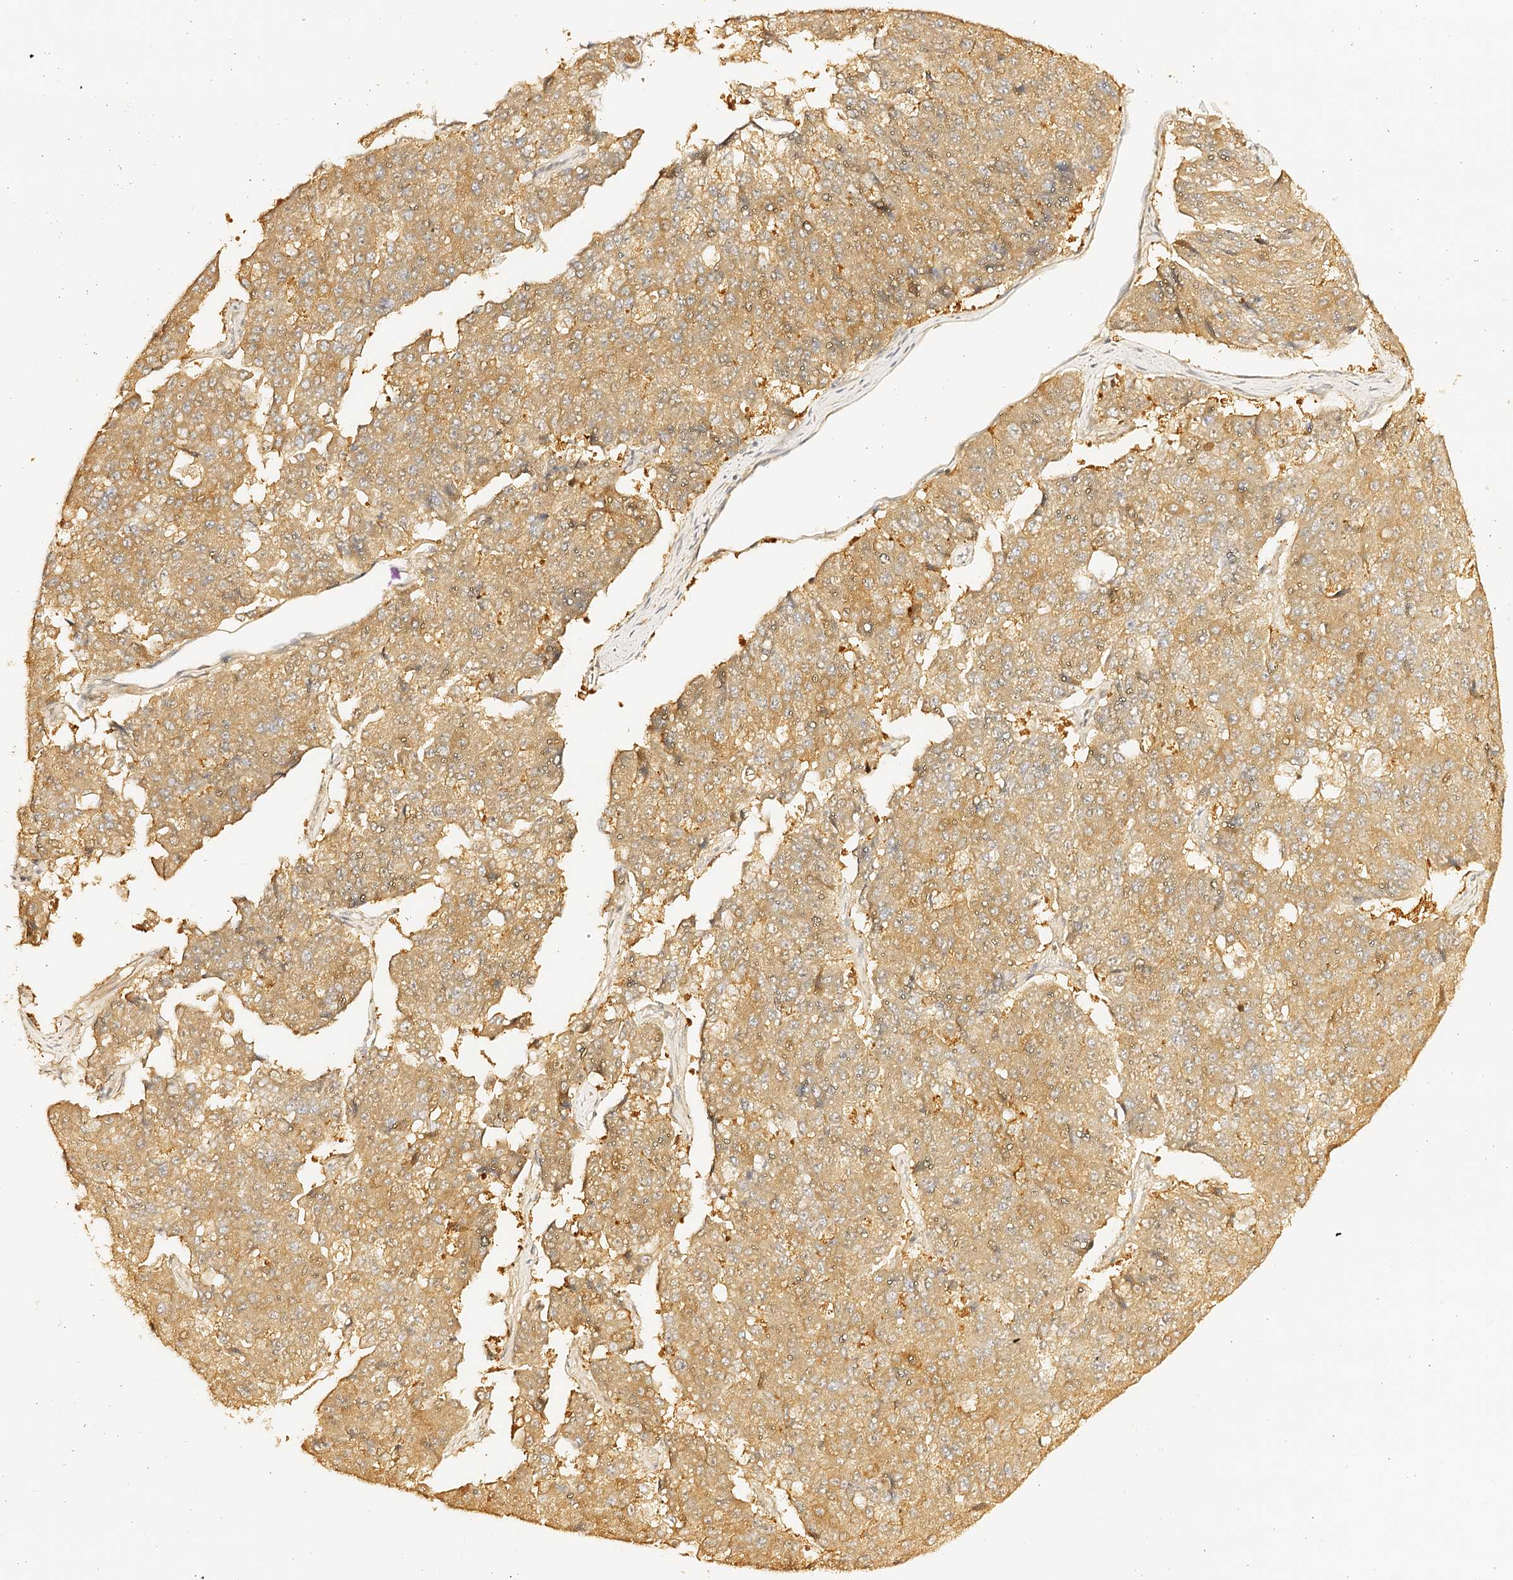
{"staining": {"intensity": "weak", "quantity": ">75%", "location": "cytoplasmic/membranous"}, "tissue": "pancreatic cancer", "cell_type": "Tumor cells", "image_type": "cancer", "snomed": [{"axis": "morphology", "description": "Adenocarcinoma, NOS"}, {"axis": "topography", "description": "Pancreas"}], "caption": "Immunohistochemical staining of human adenocarcinoma (pancreatic) exhibits low levels of weak cytoplasmic/membranous protein positivity in approximately >75% of tumor cells.", "gene": "DMXL2", "patient": {"sex": "male", "age": 50}}